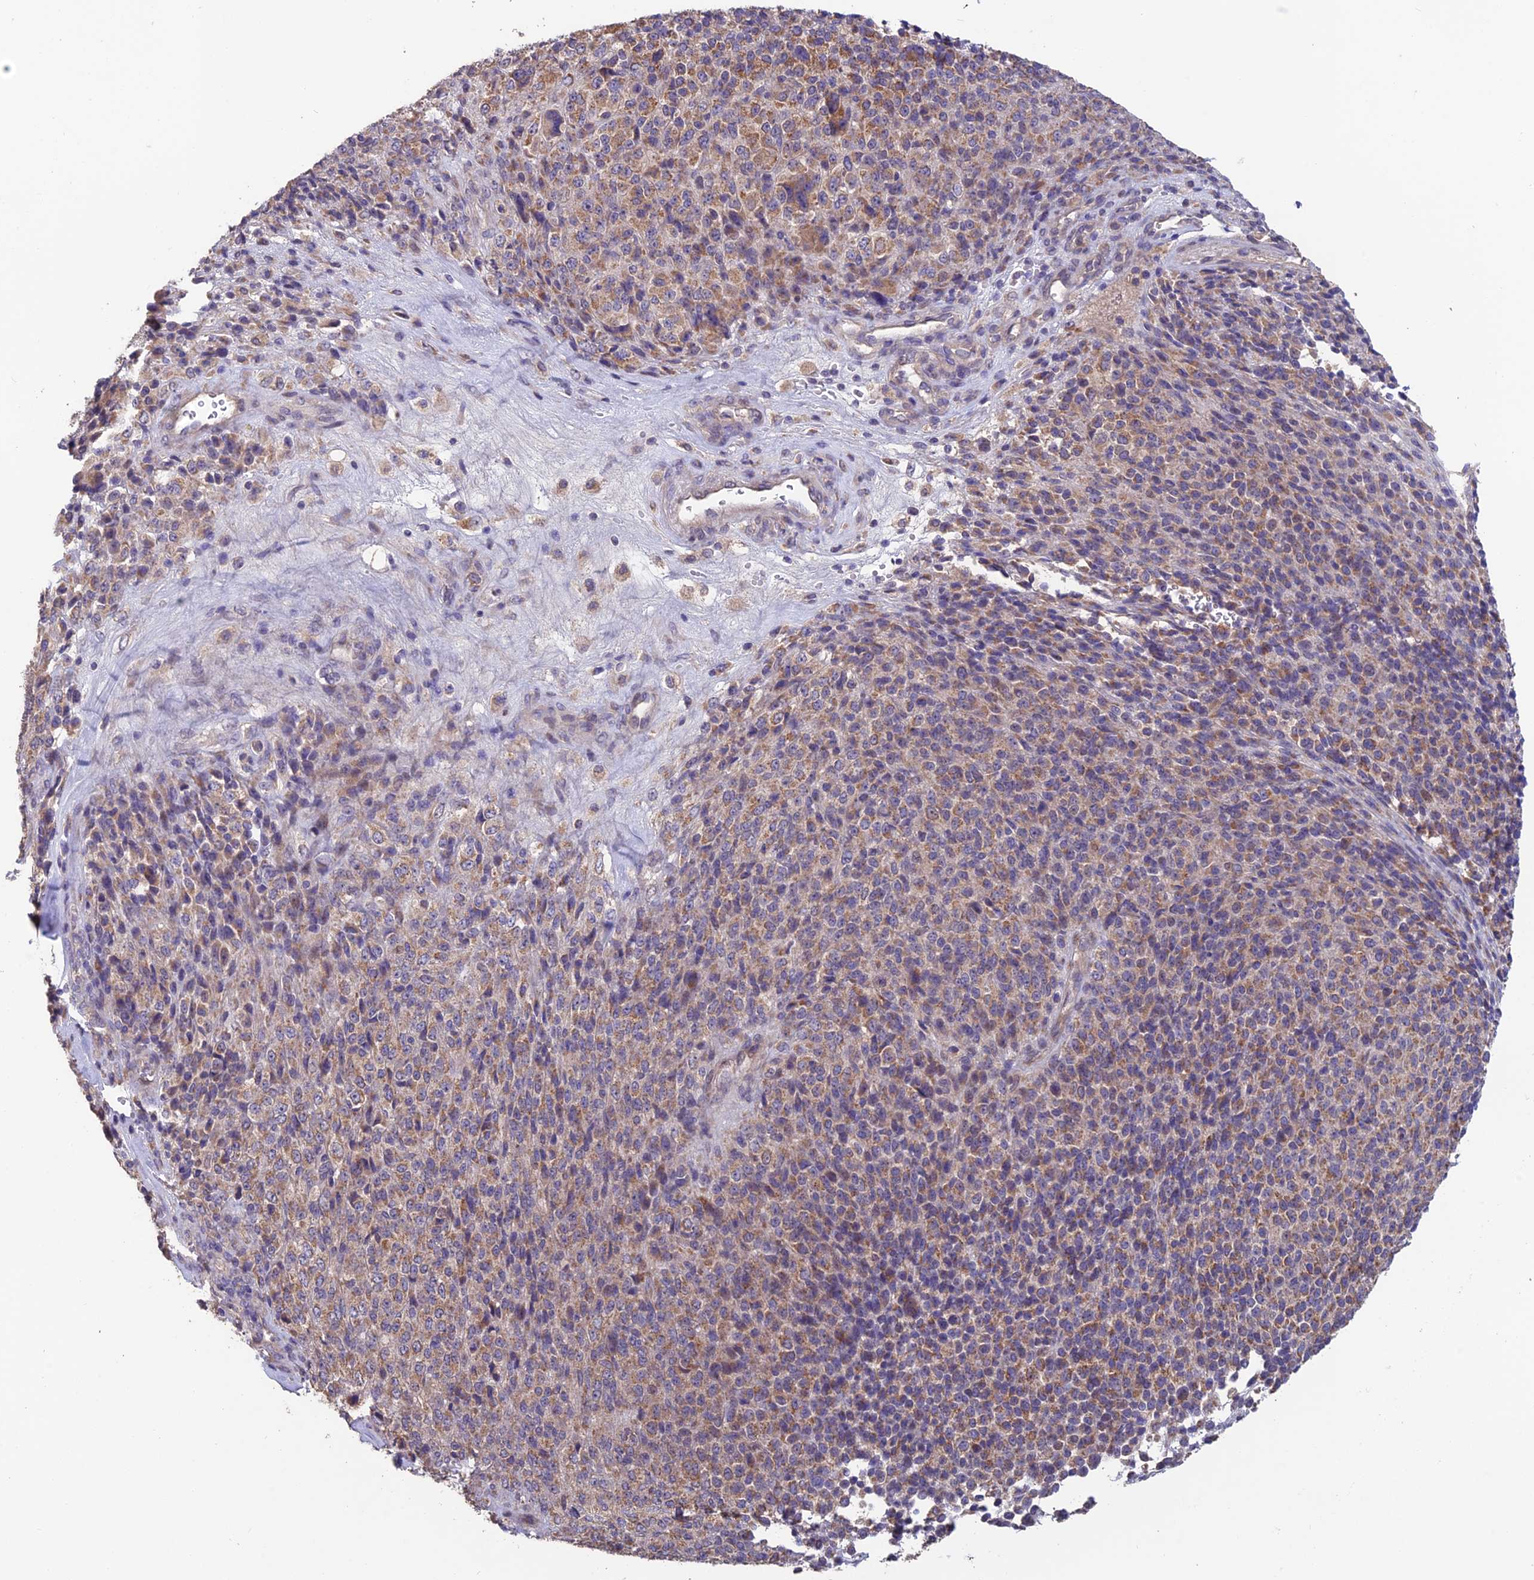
{"staining": {"intensity": "moderate", "quantity": "25%-75%", "location": "cytoplasmic/membranous"}, "tissue": "melanoma", "cell_type": "Tumor cells", "image_type": "cancer", "snomed": [{"axis": "morphology", "description": "Malignant melanoma, Metastatic site"}, {"axis": "topography", "description": "Brain"}], "caption": "Malignant melanoma (metastatic site) was stained to show a protein in brown. There is medium levels of moderate cytoplasmic/membranous staining in approximately 25%-75% of tumor cells. (brown staining indicates protein expression, while blue staining denotes nuclei).", "gene": "SHISA5", "patient": {"sex": "female", "age": 56}}